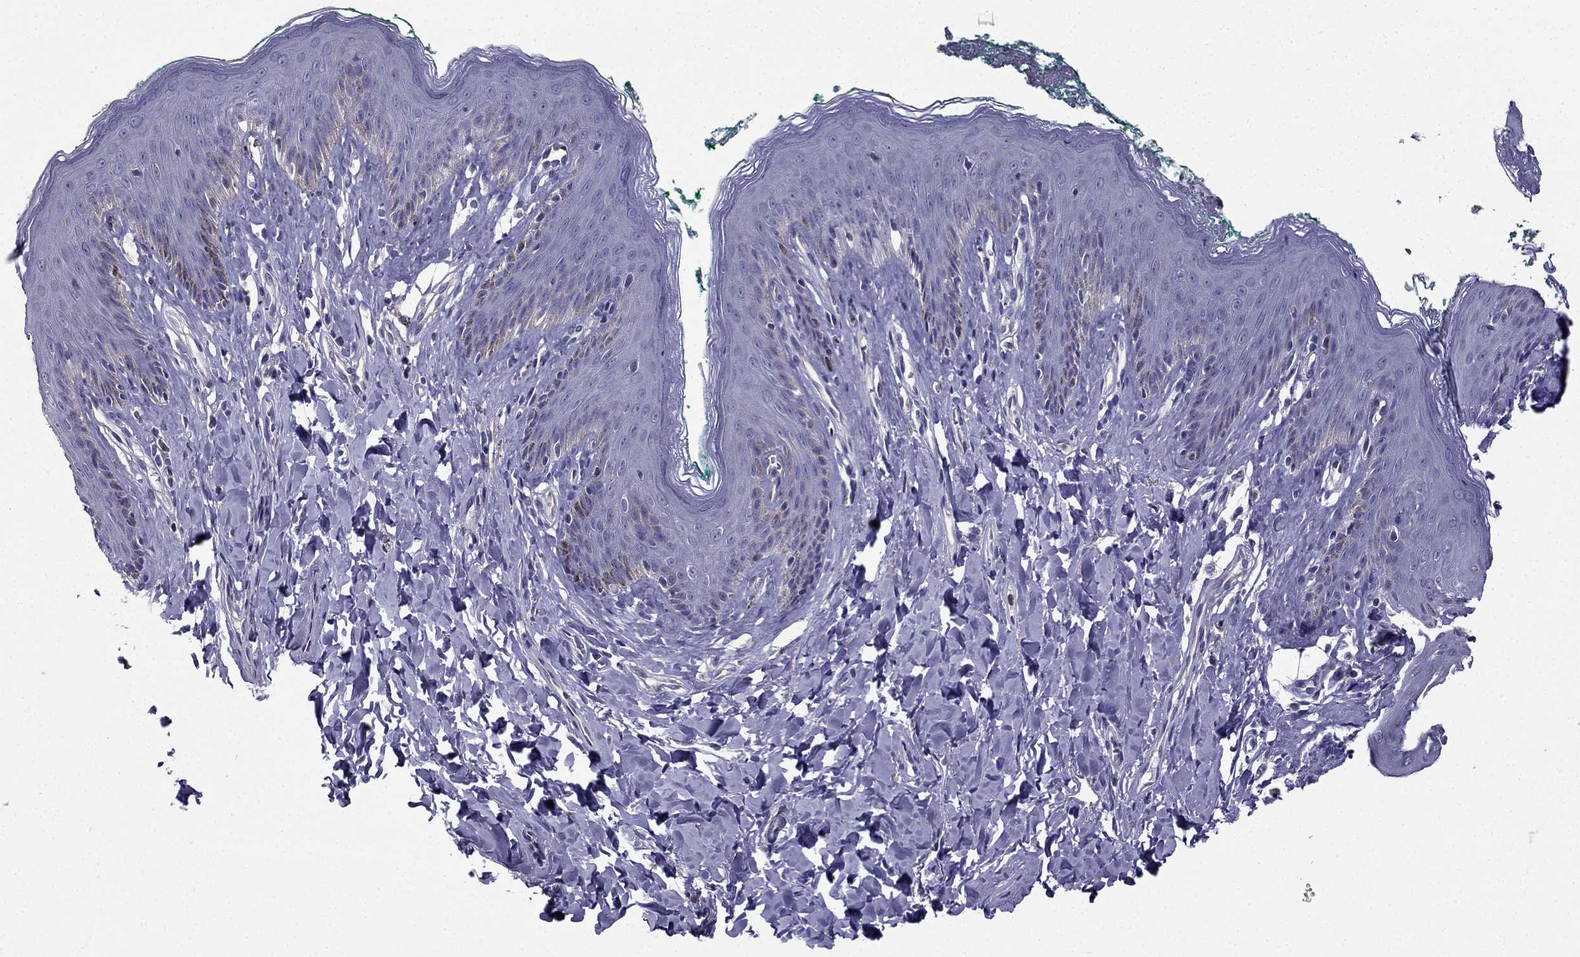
{"staining": {"intensity": "negative", "quantity": "none", "location": "none"}, "tissue": "skin", "cell_type": "Epidermal cells", "image_type": "normal", "snomed": [{"axis": "morphology", "description": "Normal tissue, NOS"}, {"axis": "topography", "description": "Vulva"}], "caption": "Immunohistochemical staining of benign human skin exhibits no significant expression in epidermal cells. Brightfield microscopy of IHC stained with DAB (3,3'-diaminobenzidine) (brown) and hematoxylin (blue), captured at high magnification.", "gene": "SLC6A2", "patient": {"sex": "female", "age": 66}}